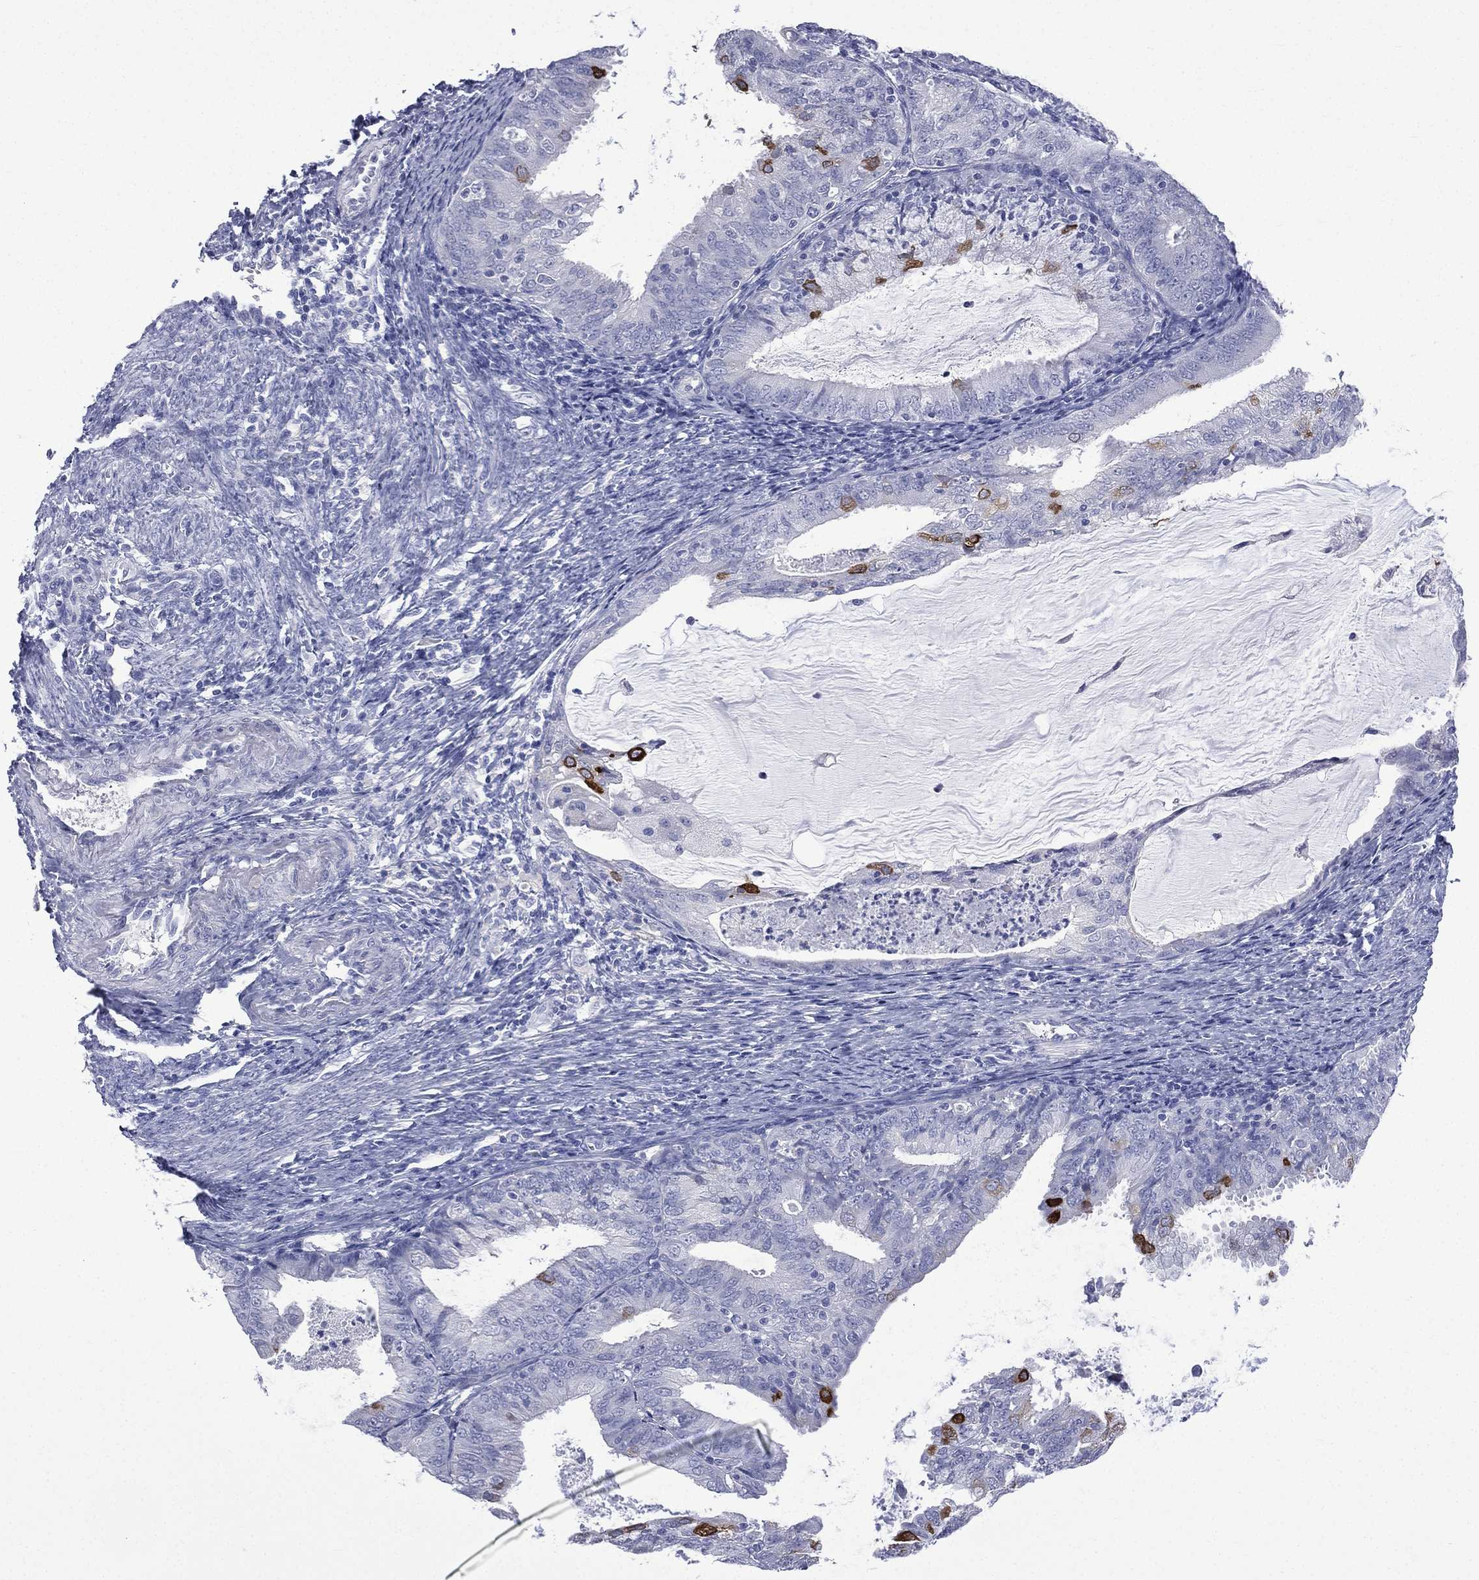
{"staining": {"intensity": "strong", "quantity": "<25%", "location": "cytoplasmic/membranous"}, "tissue": "endometrial cancer", "cell_type": "Tumor cells", "image_type": "cancer", "snomed": [{"axis": "morphology", "description": "Adenocarcinoma, NOS"}, {"axis": "topography", "description": "Endometrium"}], "caption": "Protein expression analysis of human endometrial cancer (adenocarcinoma) reveals strong cytoplasmic/membranous positivity in about <25% of tumor cells.", "gene": "CES2", "patient": {"sex": "female", "age": 57}}